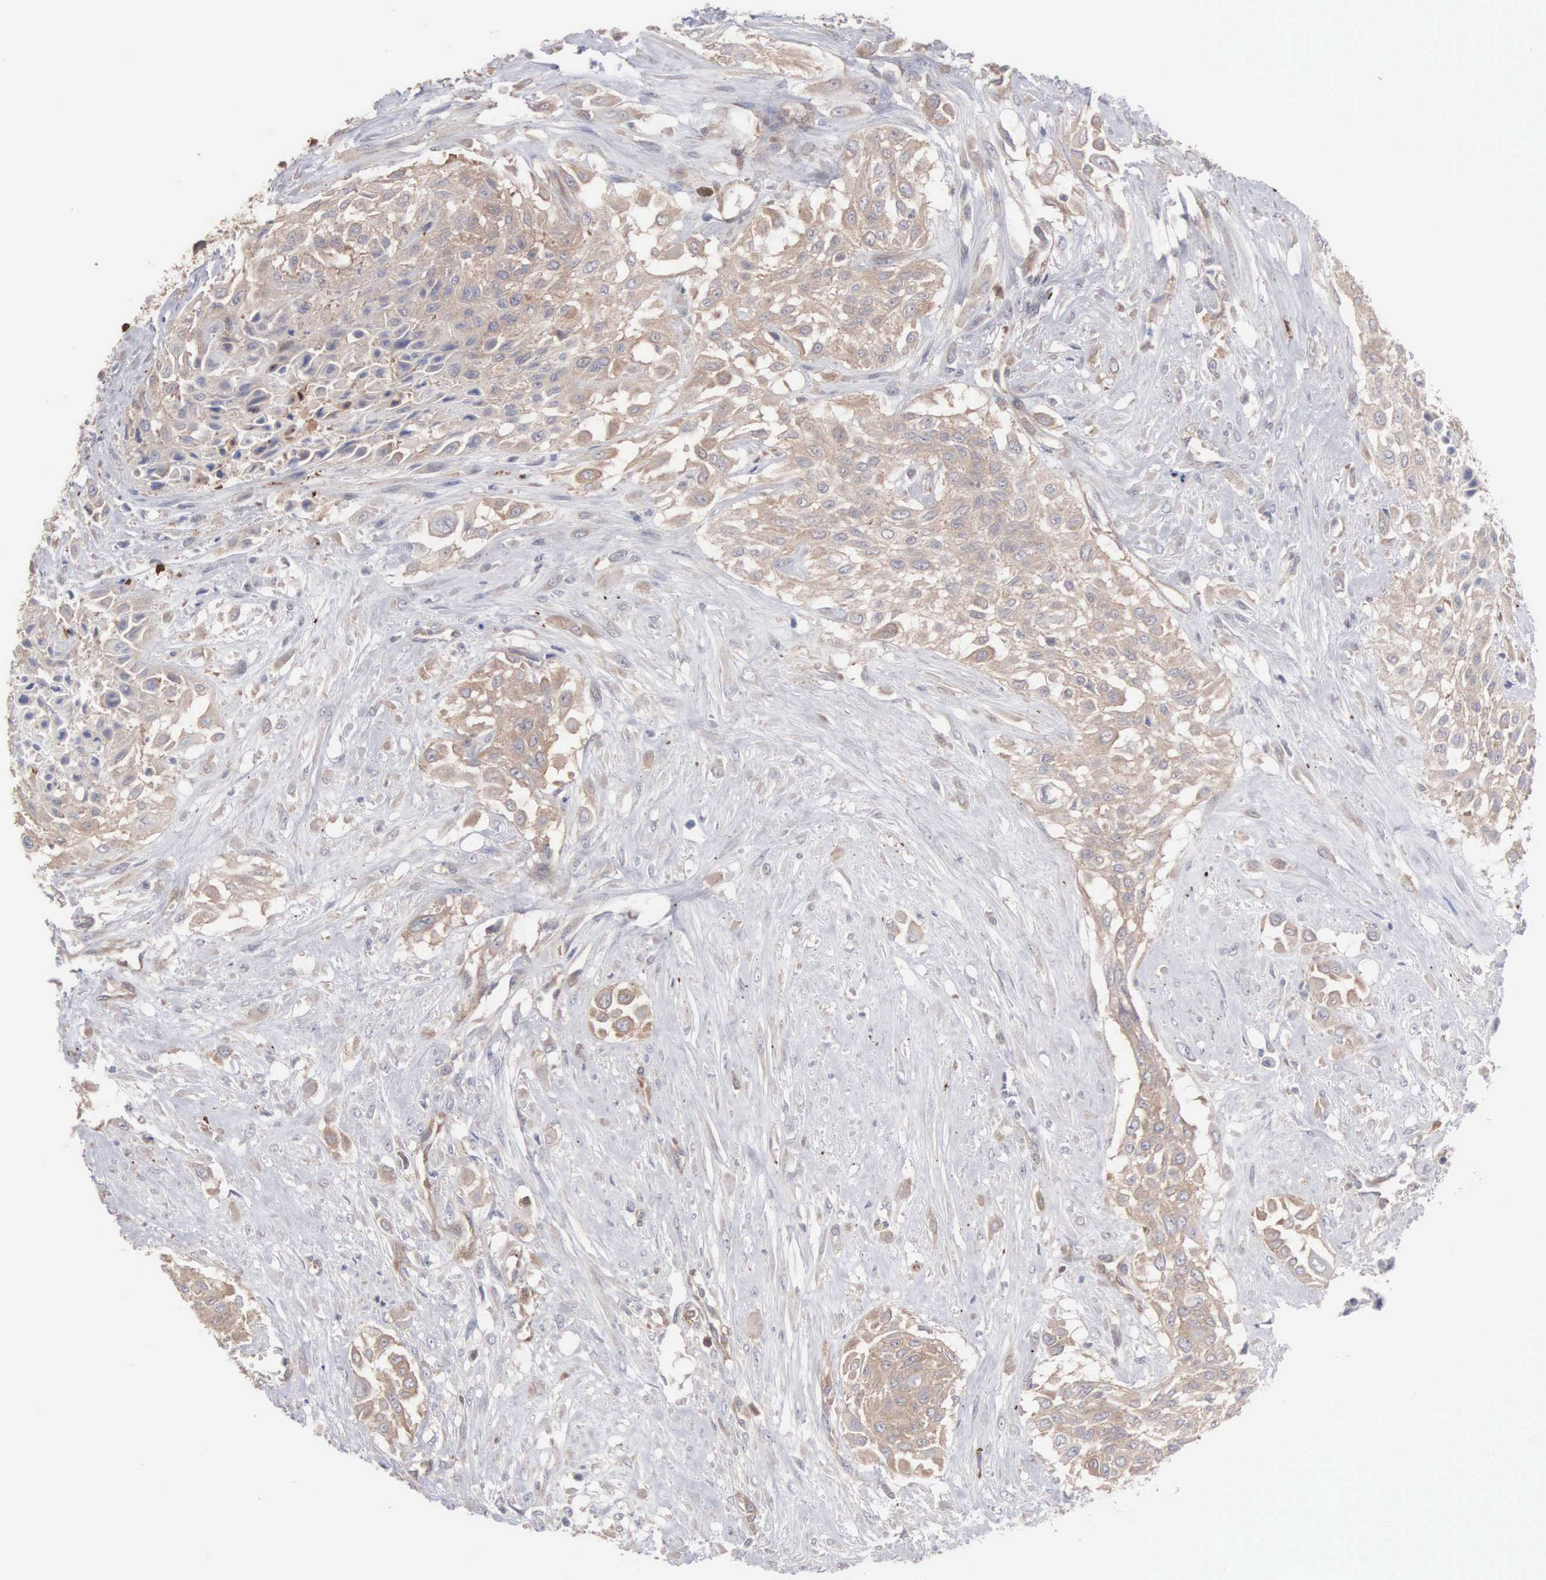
{"staining": {"intensity": "weak", "quantity": ">75%", "location": "cytoplasmic/membranous"}, "tissue": "urothelial cancer", "cell_type": "Tumor cells", "image_type": "cancer", "snomed": [{"axis": "morphology", "description": "Urothelial carcinoma, High grade"}, {"axis": "topography", "description": "Urinary bladder"}], "caption": "Protein staining of urothelial cancer tissue displays weak cytoplasmic/membranous positivity in about >75% of tumor cells. (DAB = brown stain, brightfield microscopy at high magnification).", "gene": "MTHFD1", "patient": {"sex": "male", "age": 57}}